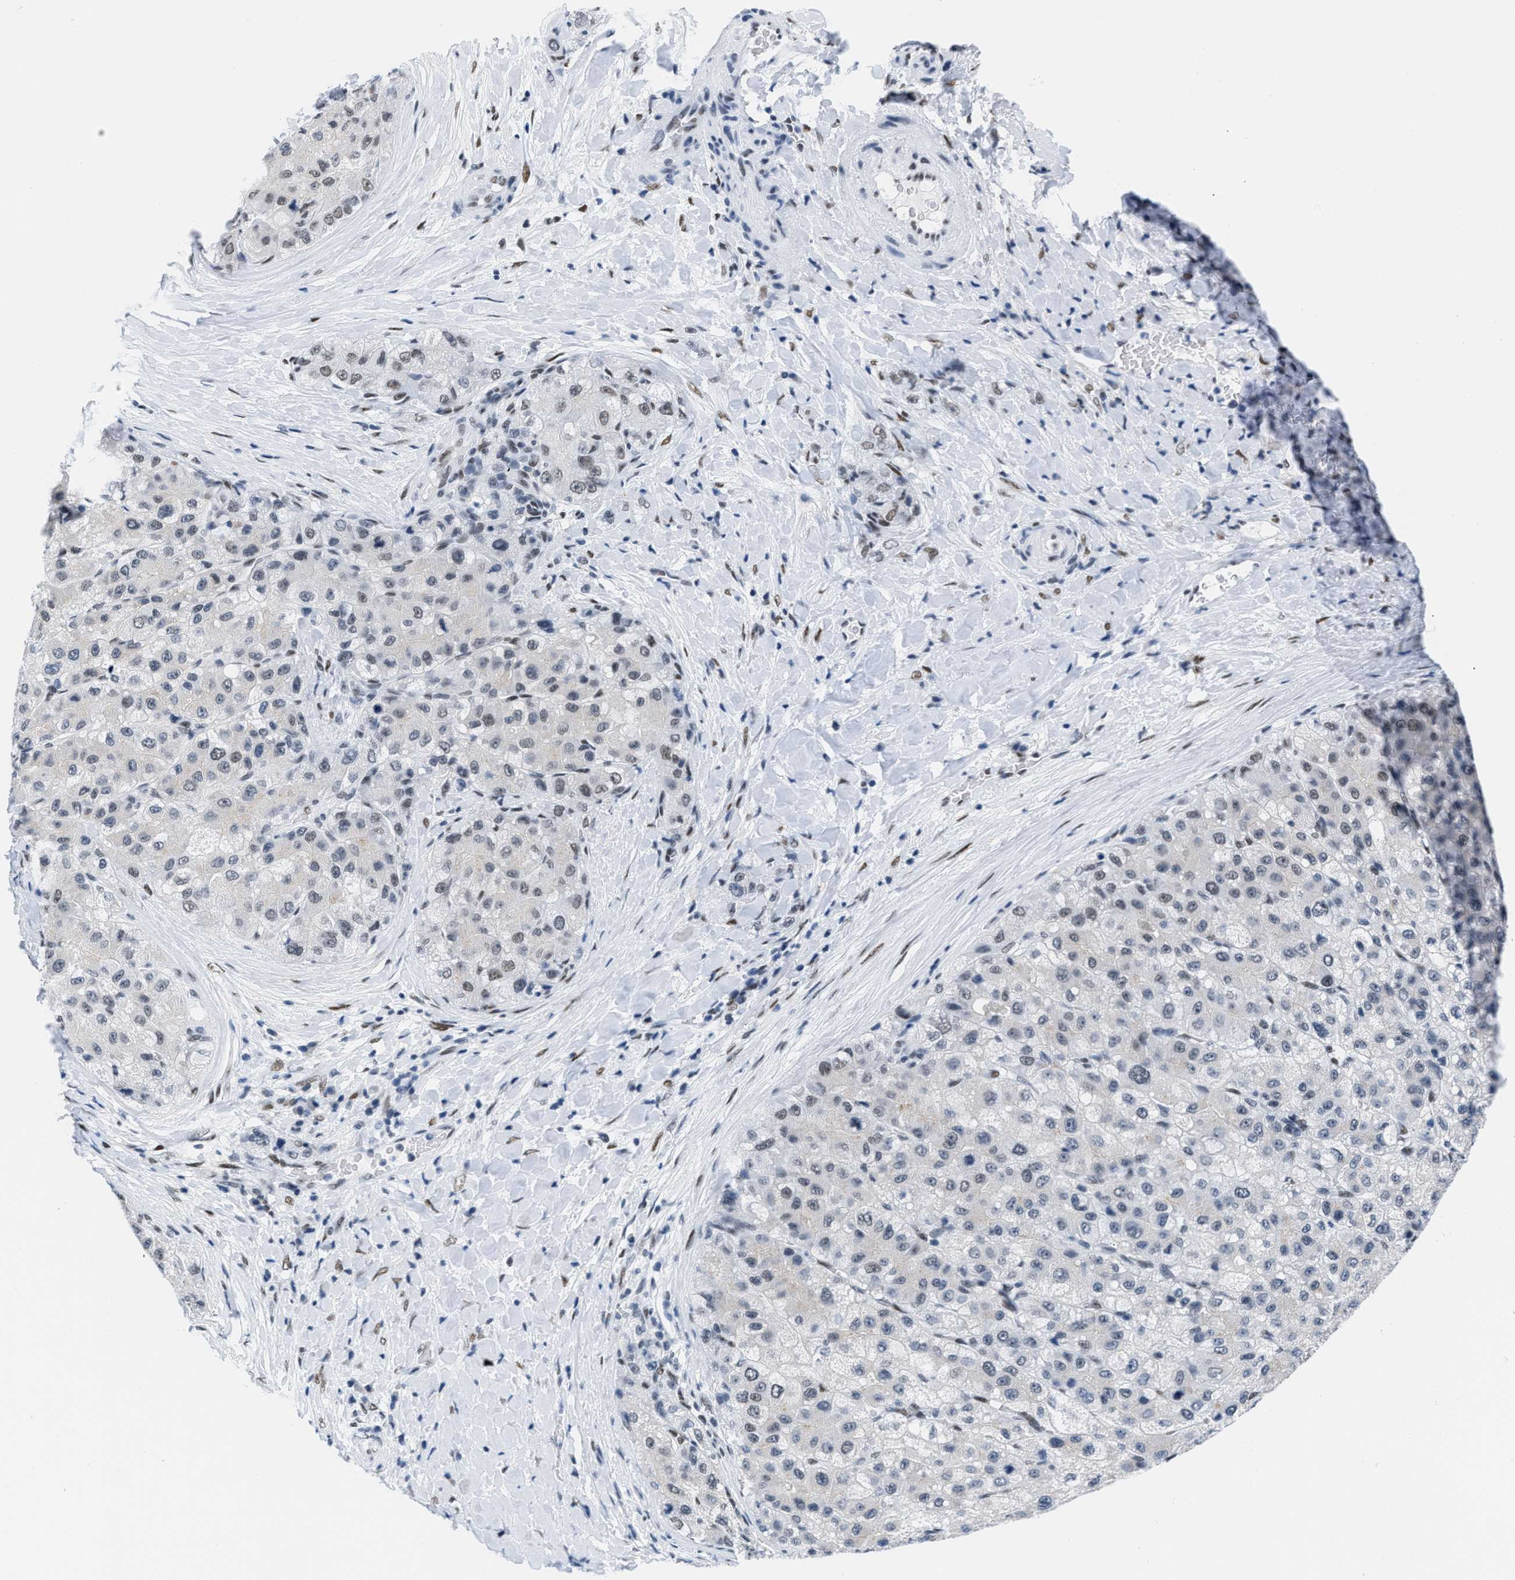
{"staining": {"intensity": "moderate", "quantity": "25%-75%", "location": "nuclear"}, "tissue": "liver cancer", "cell_type": "Tumor cells", "image_type": "cancer", "snomed": [{"axis": "morphology", "description": "Carcinoma, Hepatocellular, NOS"}, {"axis": "topography", "description": "Liver"}], "caption": "About 25%-75% of tumor cells in human liver hepatocellular carcinoma display moderate nuclear protein expression as visualized by brown immunohistochemical staining.", "gene": "CTBP1", "patient": {"sex": "male", "age": 80}}